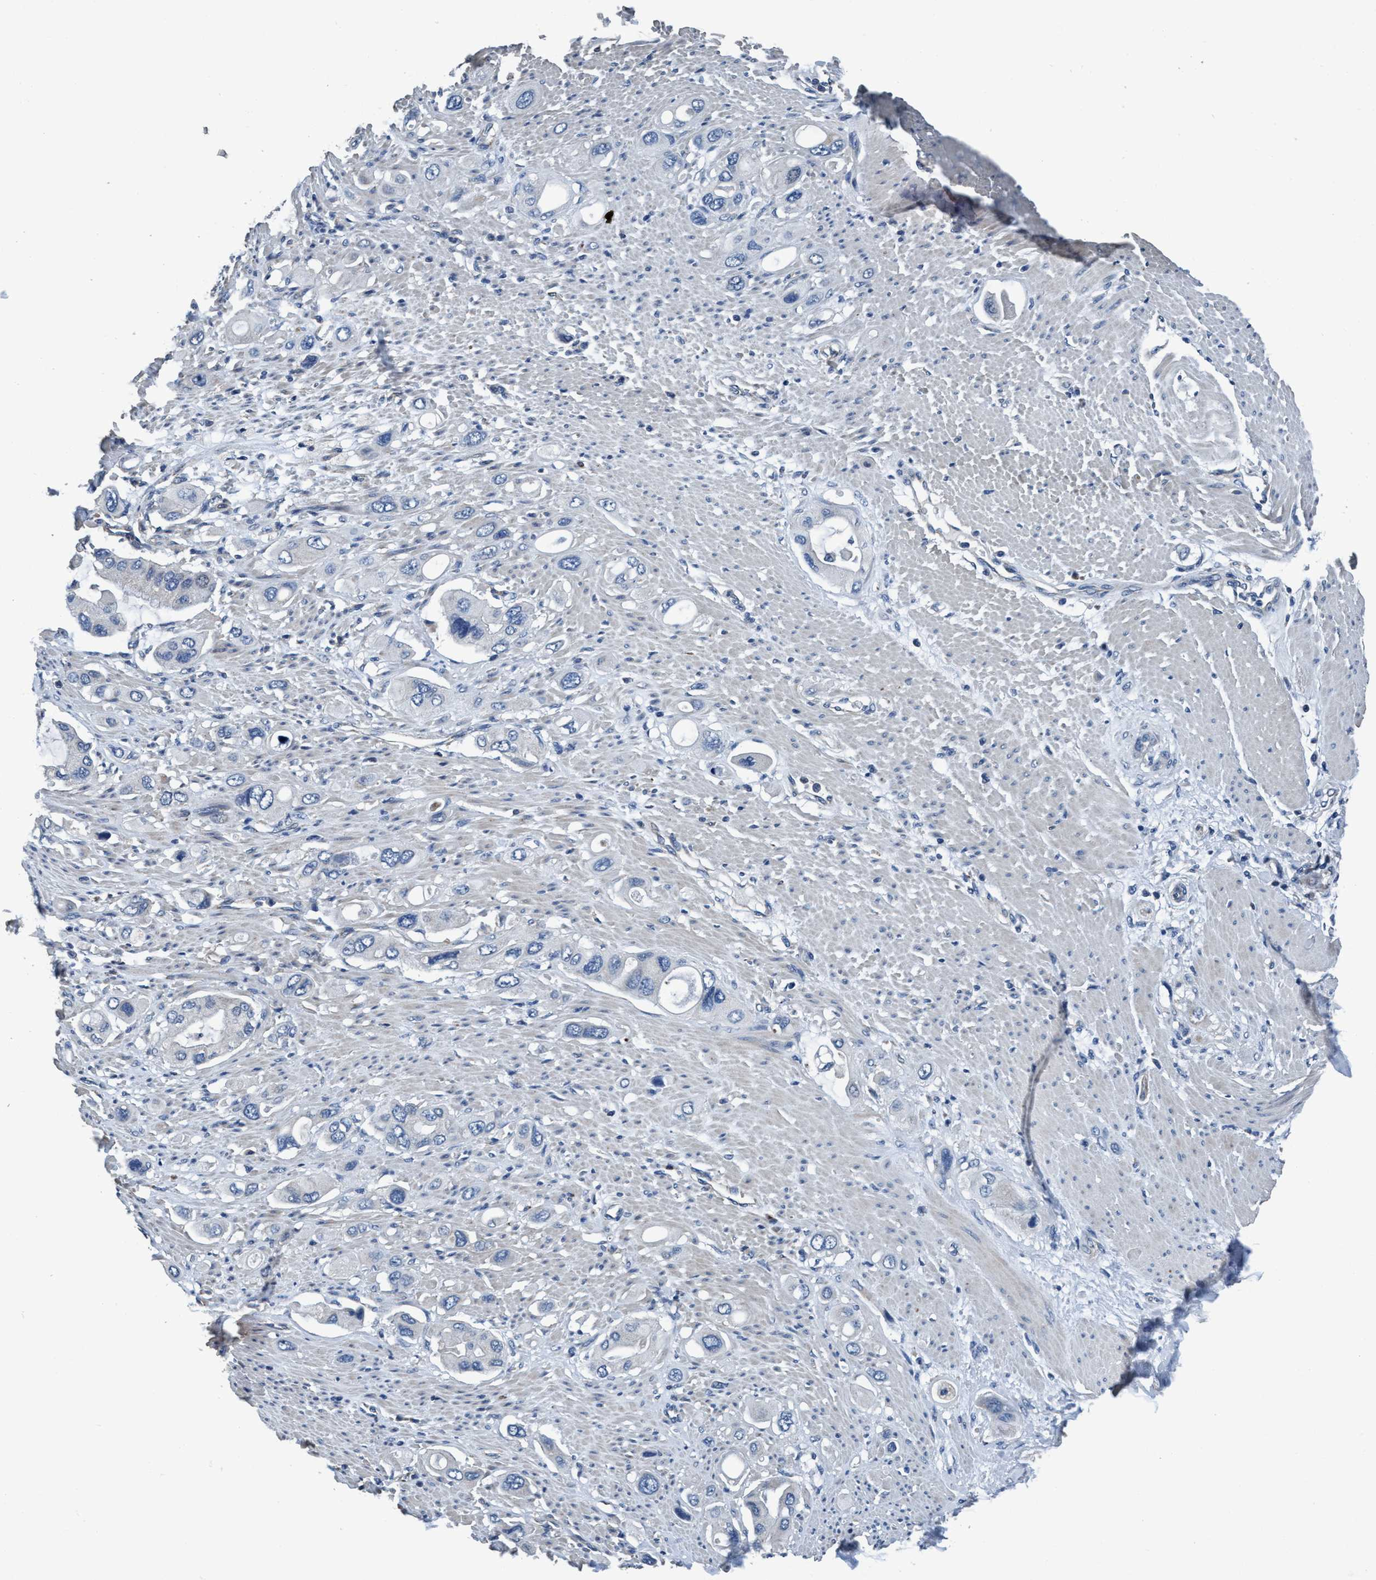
{"staining": {"intensity": "negative", "quantity": "none", "location": "none"}, "tissue": "pancreatic cancer", "cell_type": "Tumor cells", "image_type": "cancer", "snomed": [{"axis": "morphology", "description": "Adenocarcinoma, NOS"}, {"axis": "topography", "description": "Pancreas"}], "caption": "This is an immunohistochemistry micrograph of pancreatic cancer. There is no positivity in tumor cells.", "gene": "ANKFN1", "patient": {"sex": "female", "age": 56}}